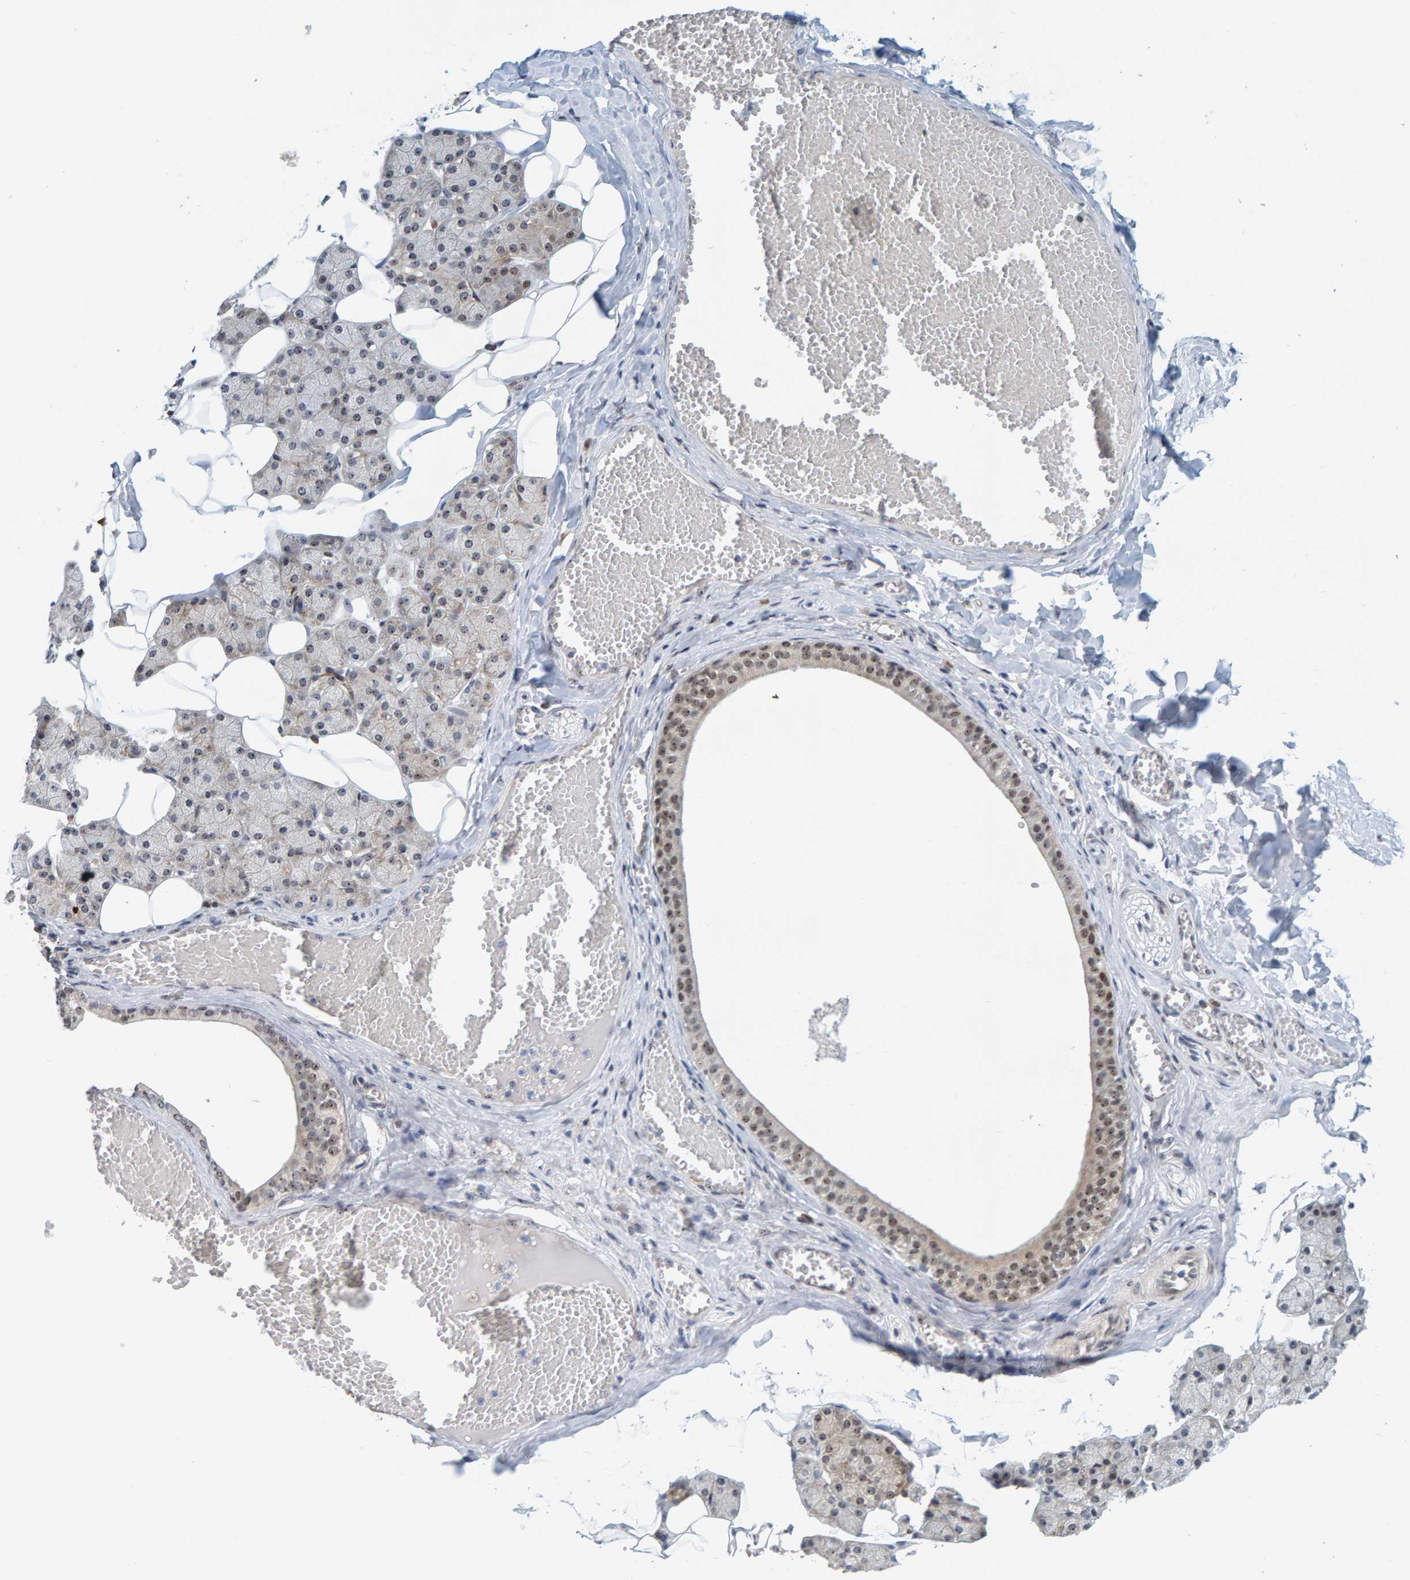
{"staining": {"intensity": "moderate", "quantity": ">75%", "location": "cytoplasmic/membranous,nuclear"}, "tissue": "salivary gland", "cell_type": "Glandular cells", "image_type": "normal", "snomed": [{"axis": "morphology", "description": "Normal tissue, NOS"}, {"axis": "topography", "description": "Salivary gland"}], "caption": "Glandular cells display medium levels of moderate cytoplasmic/membranous,nuclear expression in about >75% of cells in benign human salivary gland.", "gene": "POLR1E", "patient": {"sex": "female", "age": 33}}